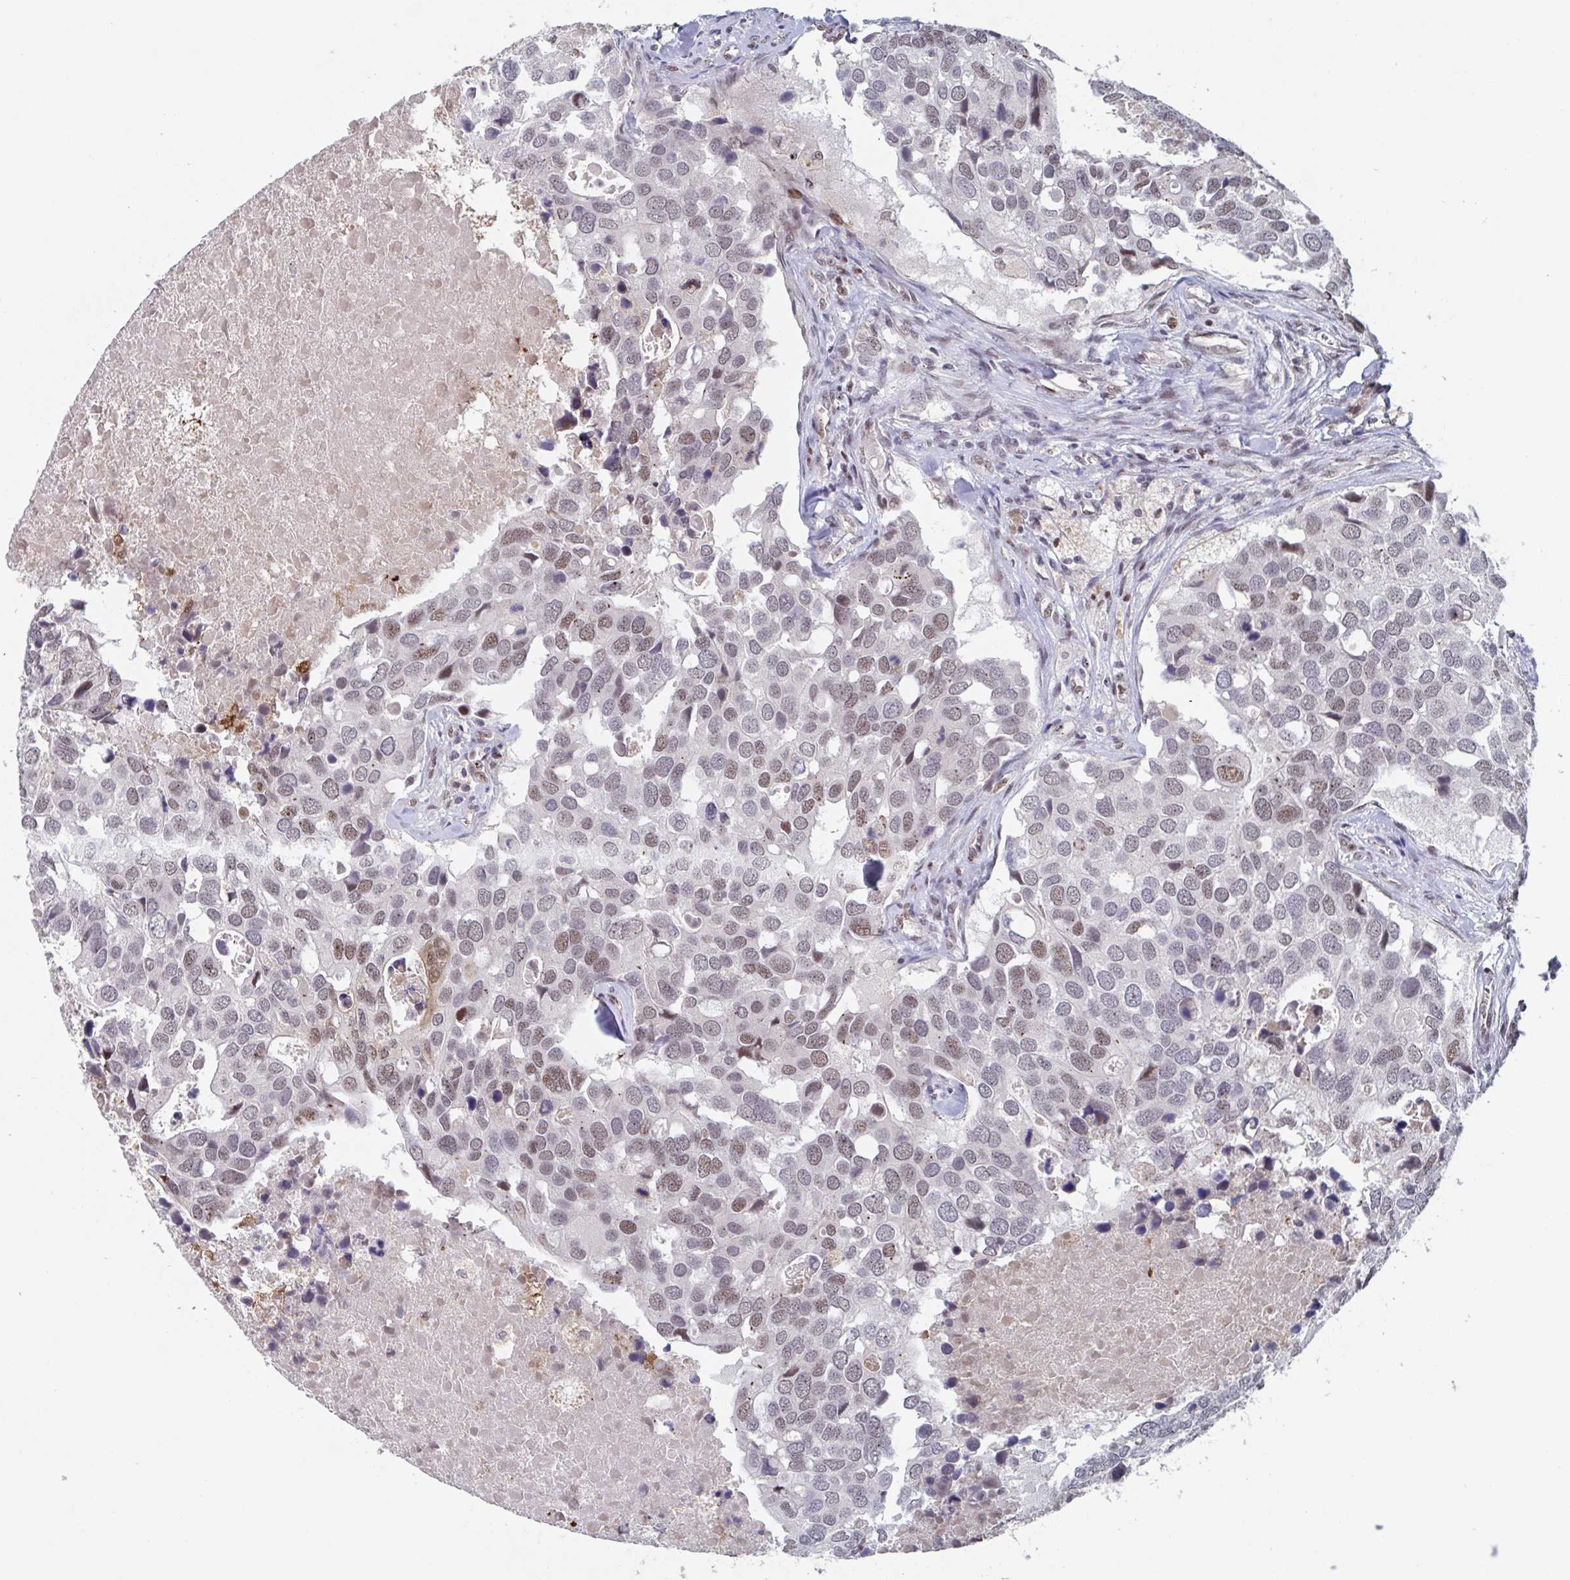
{"staining": {"intensity": "weak", "quantity": "25%-75%", "location": "nuclear"}, "tissue": "breast cancer", "cell_type": "Tumor cells", "image_type": "cancer", "snomed": [{"axis": "morphology", "description": "Duct carcinoma"}, {"axis": "topography", "description": "Breast"}], "caption": "Tumor cells exhibit low levels of weak nuclear positivity in about 25%-75% of cells in human breast cancer.", "gene": "RNF212", "patient": {"sex": "female", "age": 83}}